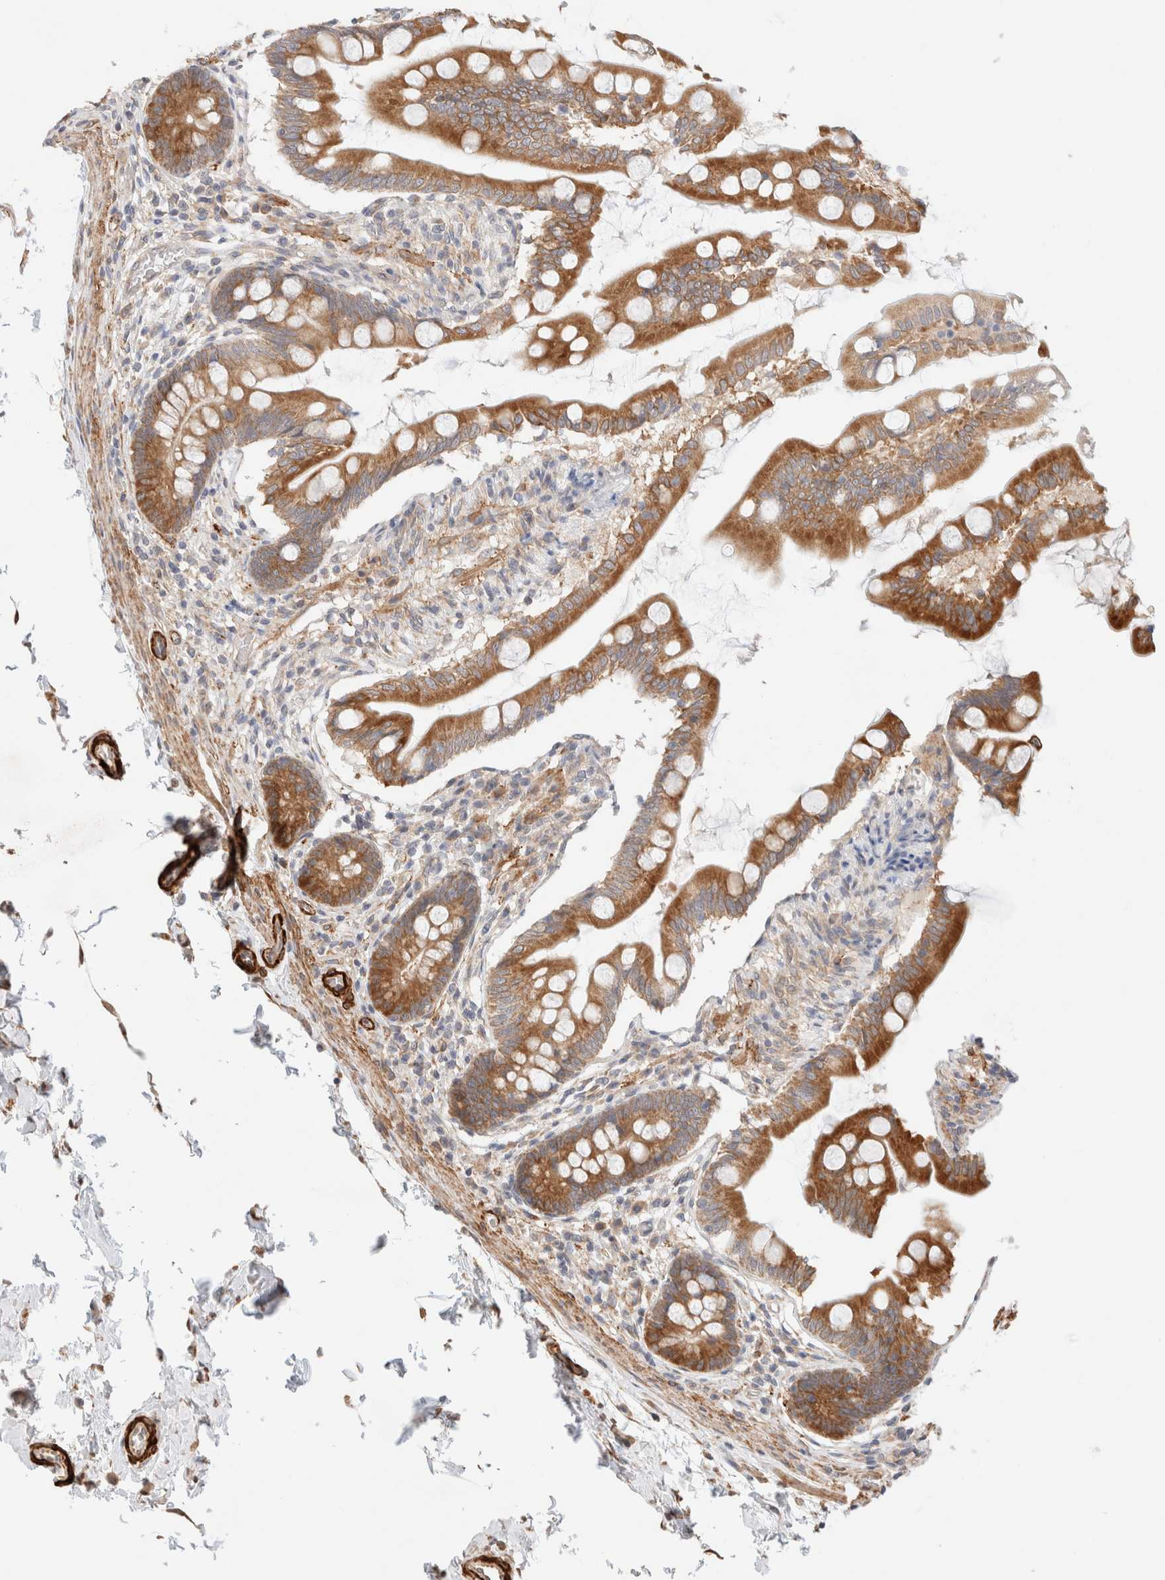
{"staining": {"intensity": "strong", "quantity": ">75%", "location": "cytoplasmic/membranous"}, "tissue": "small intestine", "cell_type": "Glandular cells", "image_type": "normal", "snomed": [{"axis": "morphology", "description": "Normal tissue, NOS"}, {"axis": "topography", "description": "Small intestine"}], "caption": "Immunohistochemistry photomicrograph of normal small intestine: human small intestine stained using immunohistochemistry reveals high levels of strong protein expression localized specifically in the cytoplasmic/membranous of glandular cells, appearing as a cytoplasmic/membranous brown color.", "gene": "RRP15", "patient": {"sex": "female", "age": 56}}